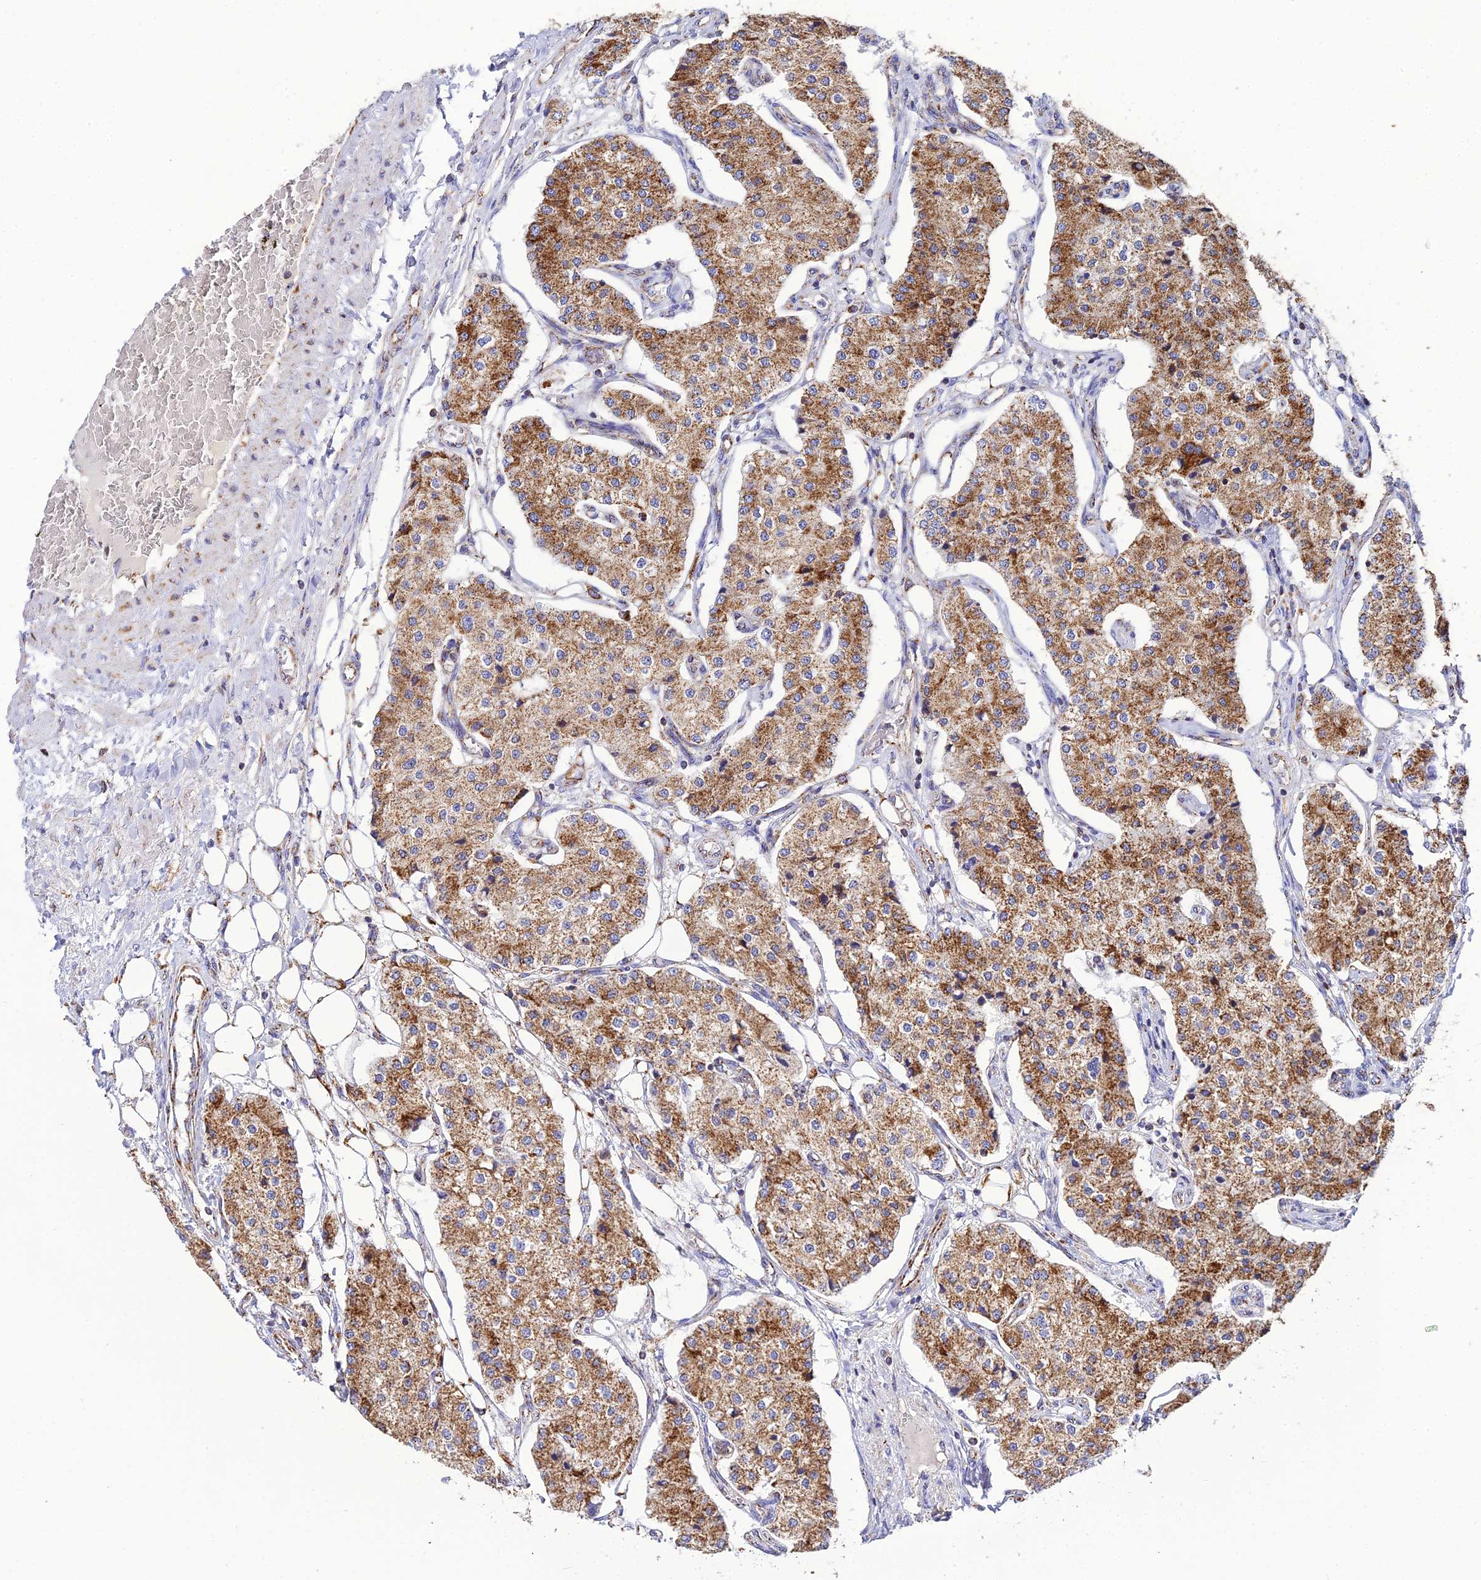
{"staining": {"intensity": "moderate", "quantity": ">75%", "location": "cytoplasmic/membranous"}, "tissue": "carcinoid", "cell_type": "Tumor cells", "image_type": "cancer", "snomed": [{"axis": "morphology", "description": "Carcinoid, malignant, NOS"}, {"axis": "topography", "description": "Colon"}], "caption": "High-magnification brightfield microscopy of malignant carcinoid stained with DAB (3,3'-diaminobenzidine) (brown) and counterstained with hematoxylin (blue). tumor cells exhibit moderate cytoplasmic/membranous staining is identified in about>75% of cells. (DAB IHC, brown staining for protein, blue staining for nuclei).", "gene": "NIPSNAP3A", "patient": {"sex": "female", "age": 52}}